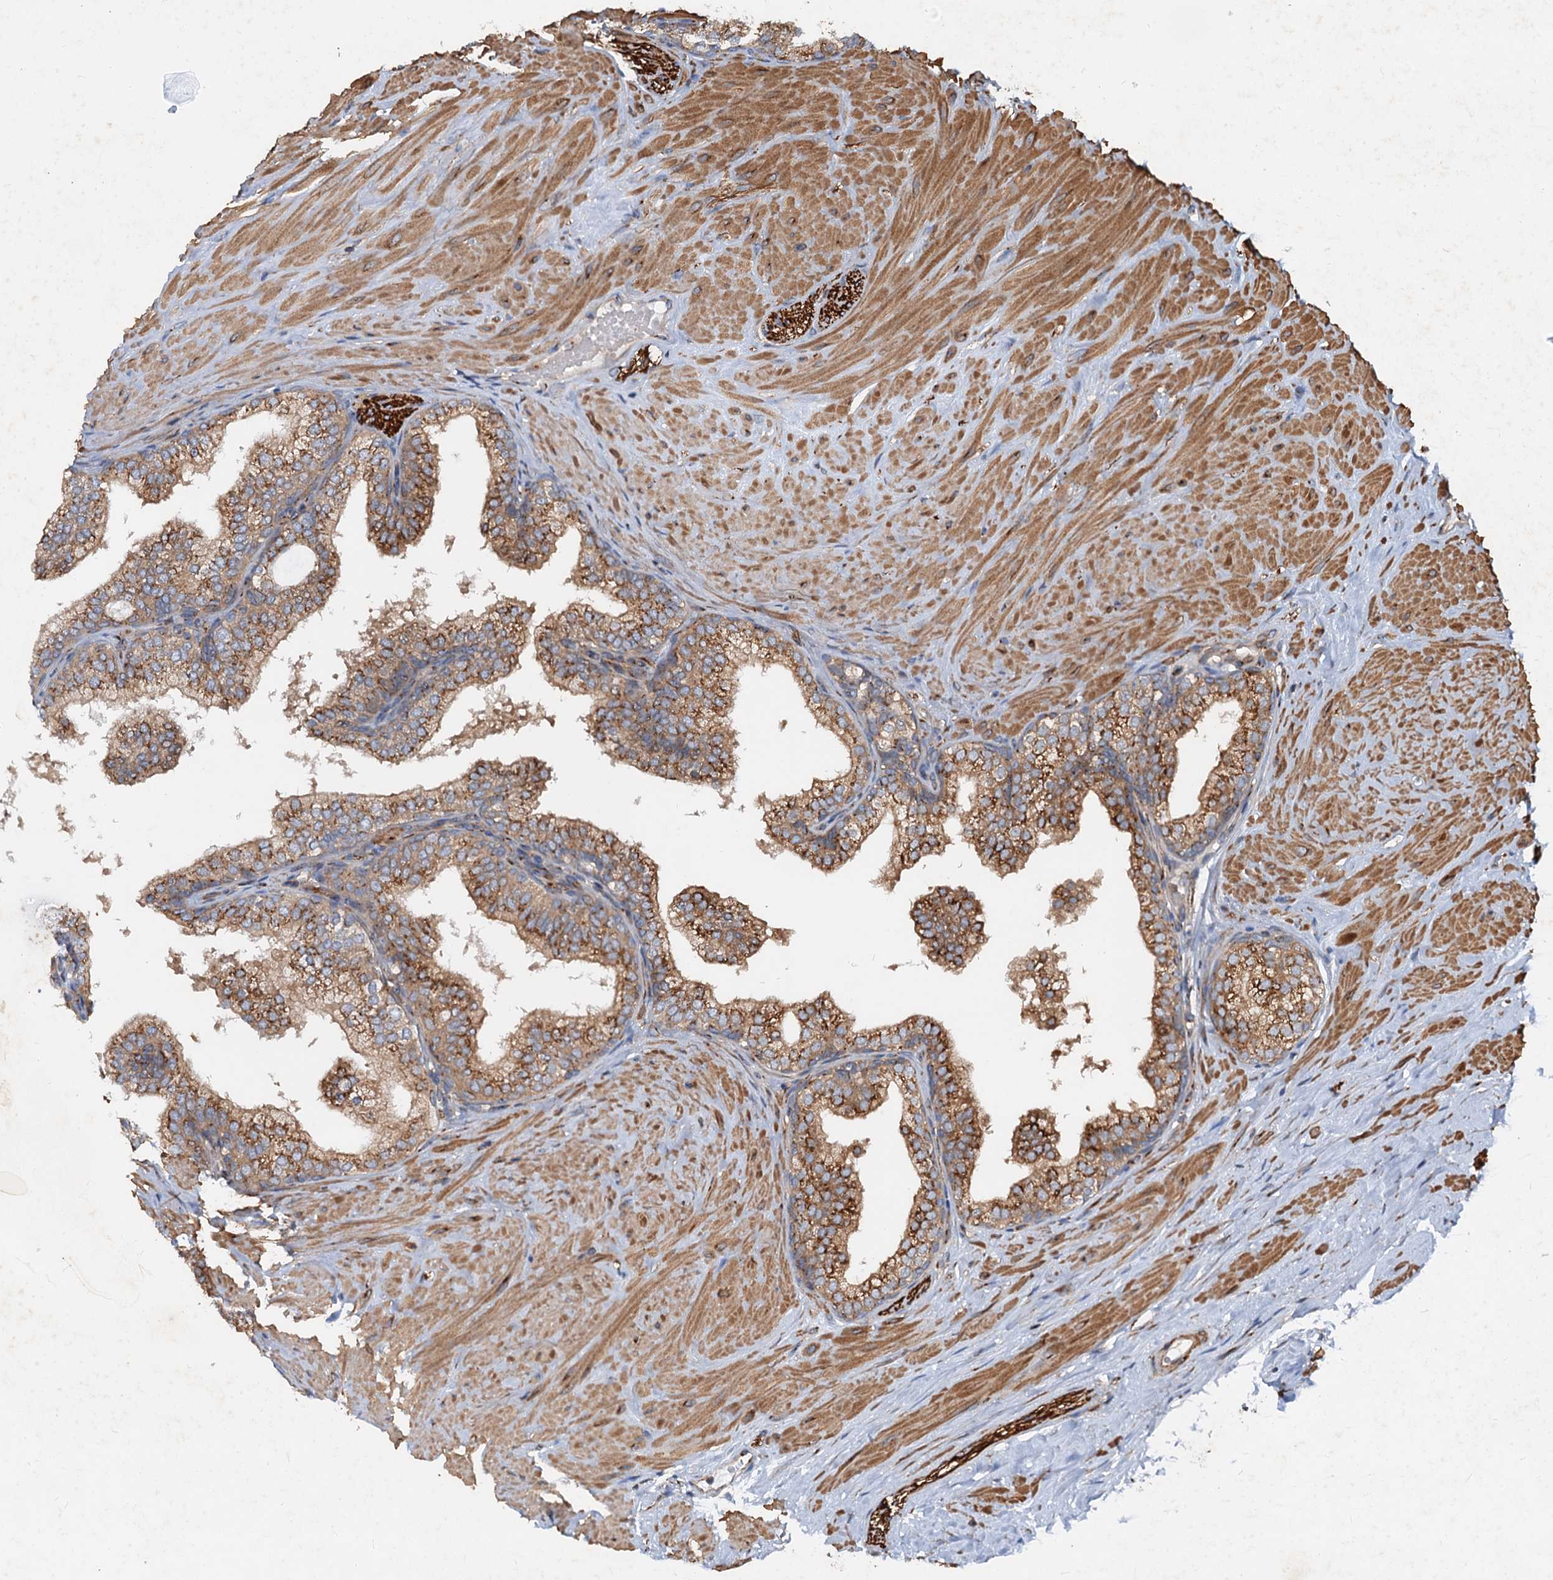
{"staining": {"intensity": "moderate", "quantity": ">75%", "location": "cytoplasmic/membranous"}, "tissue": "prostate", "cell_type": "Glandular cells", "image_type": "normal", "snomed": [{"axis": "morphology", "description": "Normal tissue, NOS"}, {"axis": "topography", "description": "Prostate"}], "caption": "Immunohistochemical staining of unremarkable human prostate reveals >75% levels of moderate cytoplasmic/membranous protein expression in approximately >75% of glandular cells.", "gene": "ANKRD26", "patient": {"sex": "male", "age": 60}}